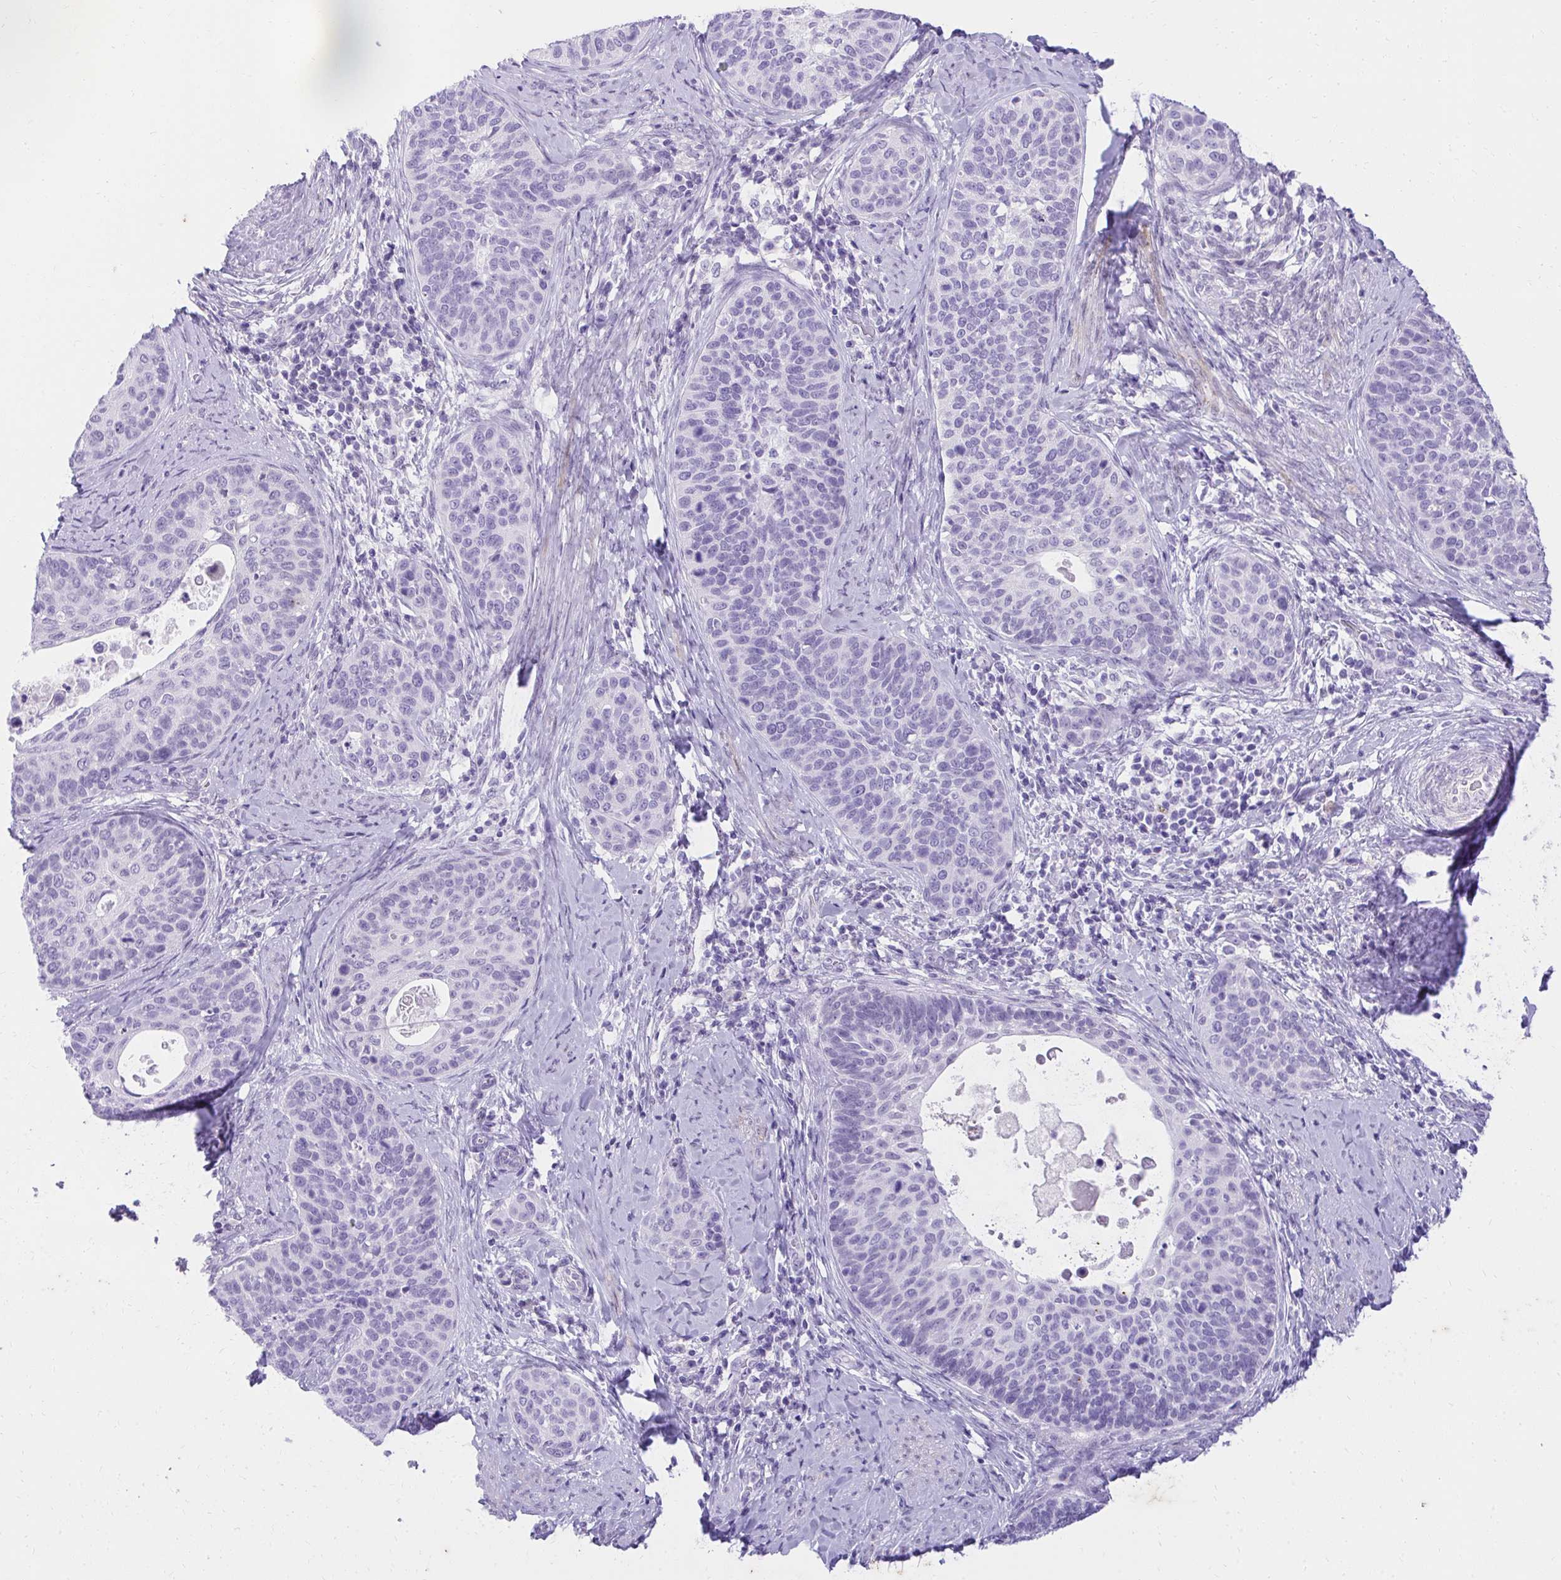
{"staining": {"intensity": "negative", "quantity": "none", "location": "none"}, "tissue": "cervical cancer", "cell_type": "Tumor cells", "image_type": "cancer", "snomed": [{"axis": "morphology", "description": "Squamous cell carcinoma, NOS"}, {"axis": "topography", "description": "Cervix"}], "caption": "Immunohistochemistry histopathology image of neoplastic tissue: cervical cancer (squamous cell carcinoma) stained with DAB (3,3'-diaminobenzidine) reveals no significant protein staining in tumor cells.", "gene": "KLK1", "patient": {"sex": "female", "age": 69}}